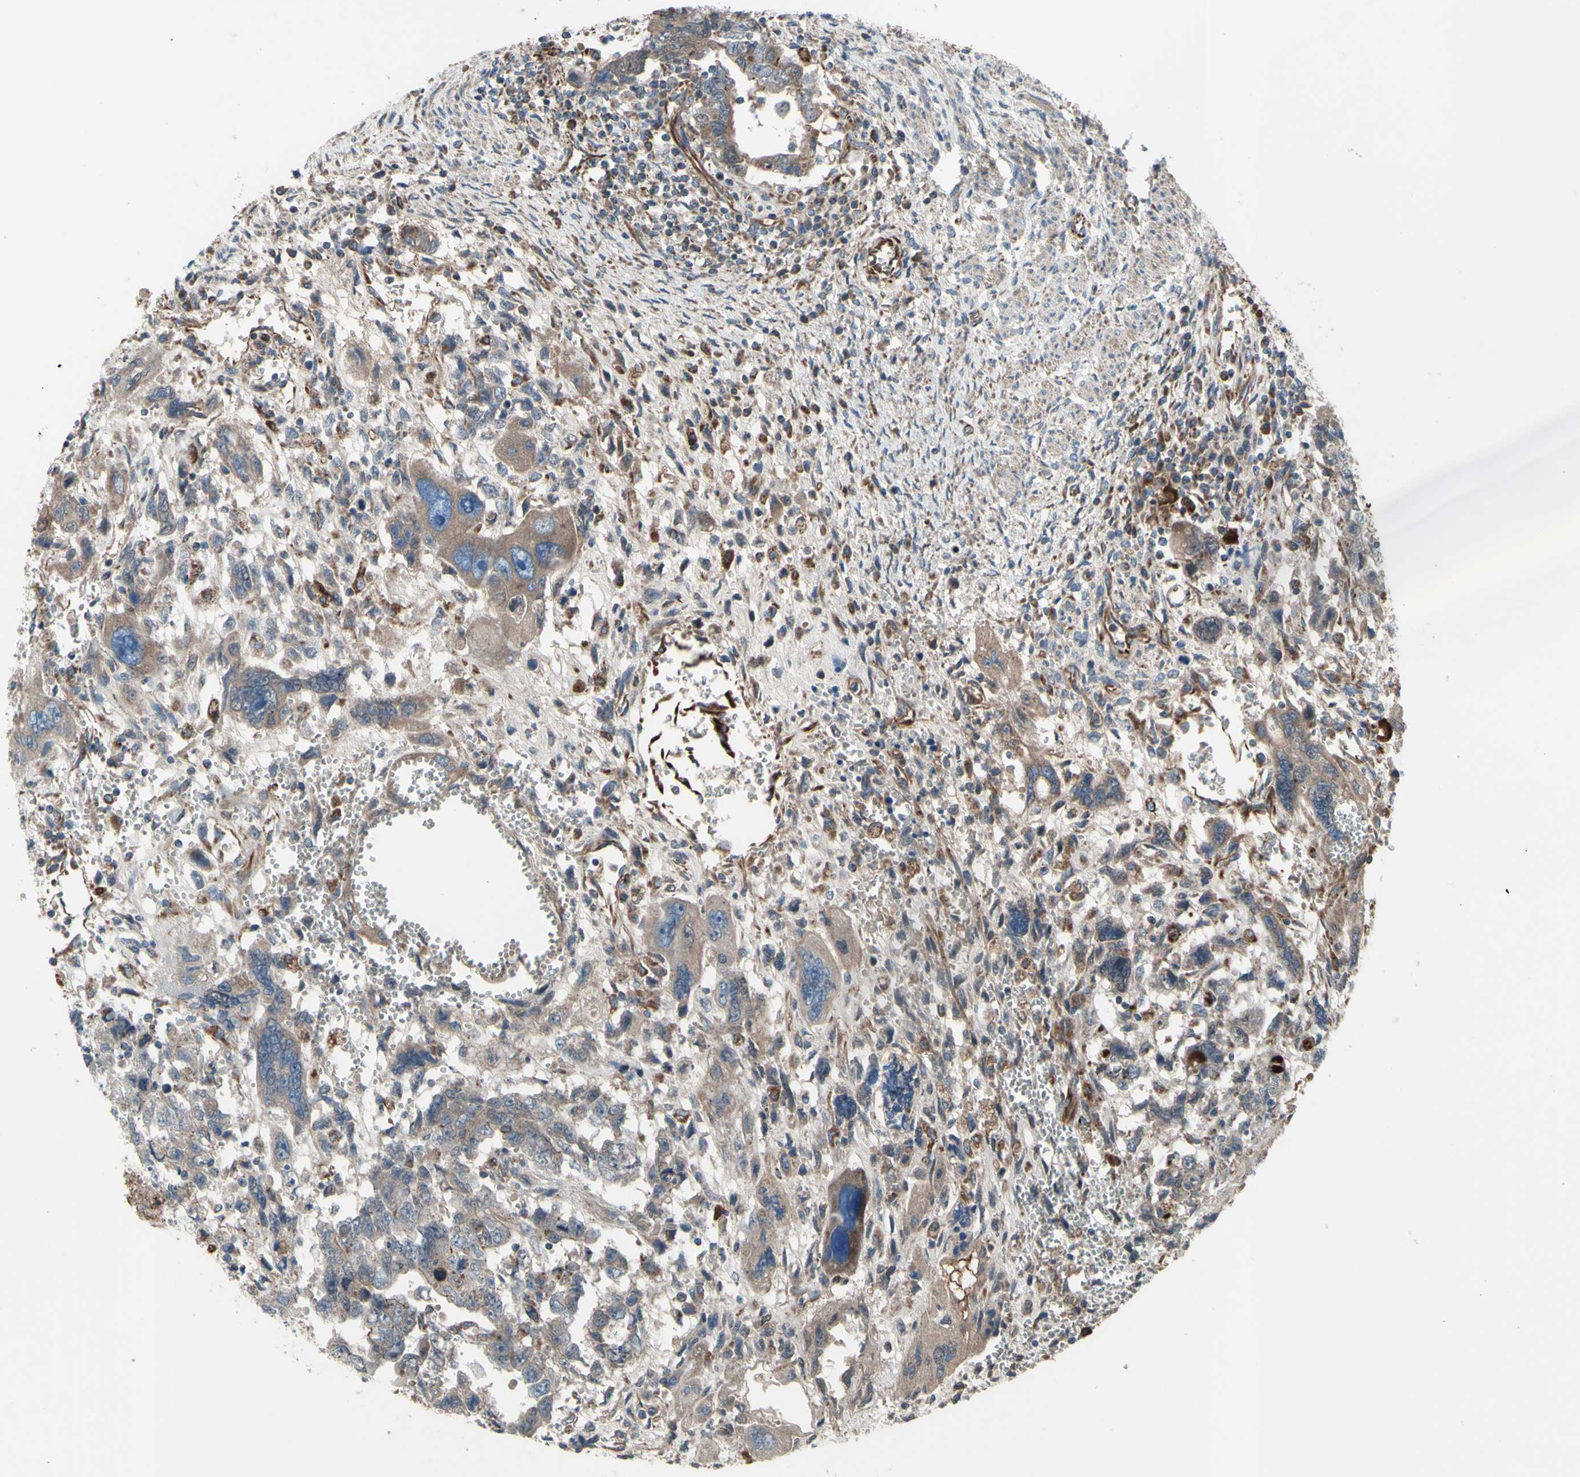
{"staining": {"intensity": "weak", "quantity": ">75%", "location": "cytoplasmic/membranous"}, "tissue": "testis cancer", "cell_type": "Tumor cells", "image_type": "cancer", "snomed": [{"axis": "morphology", "description": "Carcinoma, Embryonal, NOS"}, {"axis": "topography", "description": "Testis"}], "caption": "The photomicrograph exhibits immunohistochemical staining of embryonal carcinoma (testis). There is weak cytoplasmic/membranous staining is present in approximately >75% of tumor cells.", "gene": "EMC7", "patient": {"sex": "male", "age": 28}}